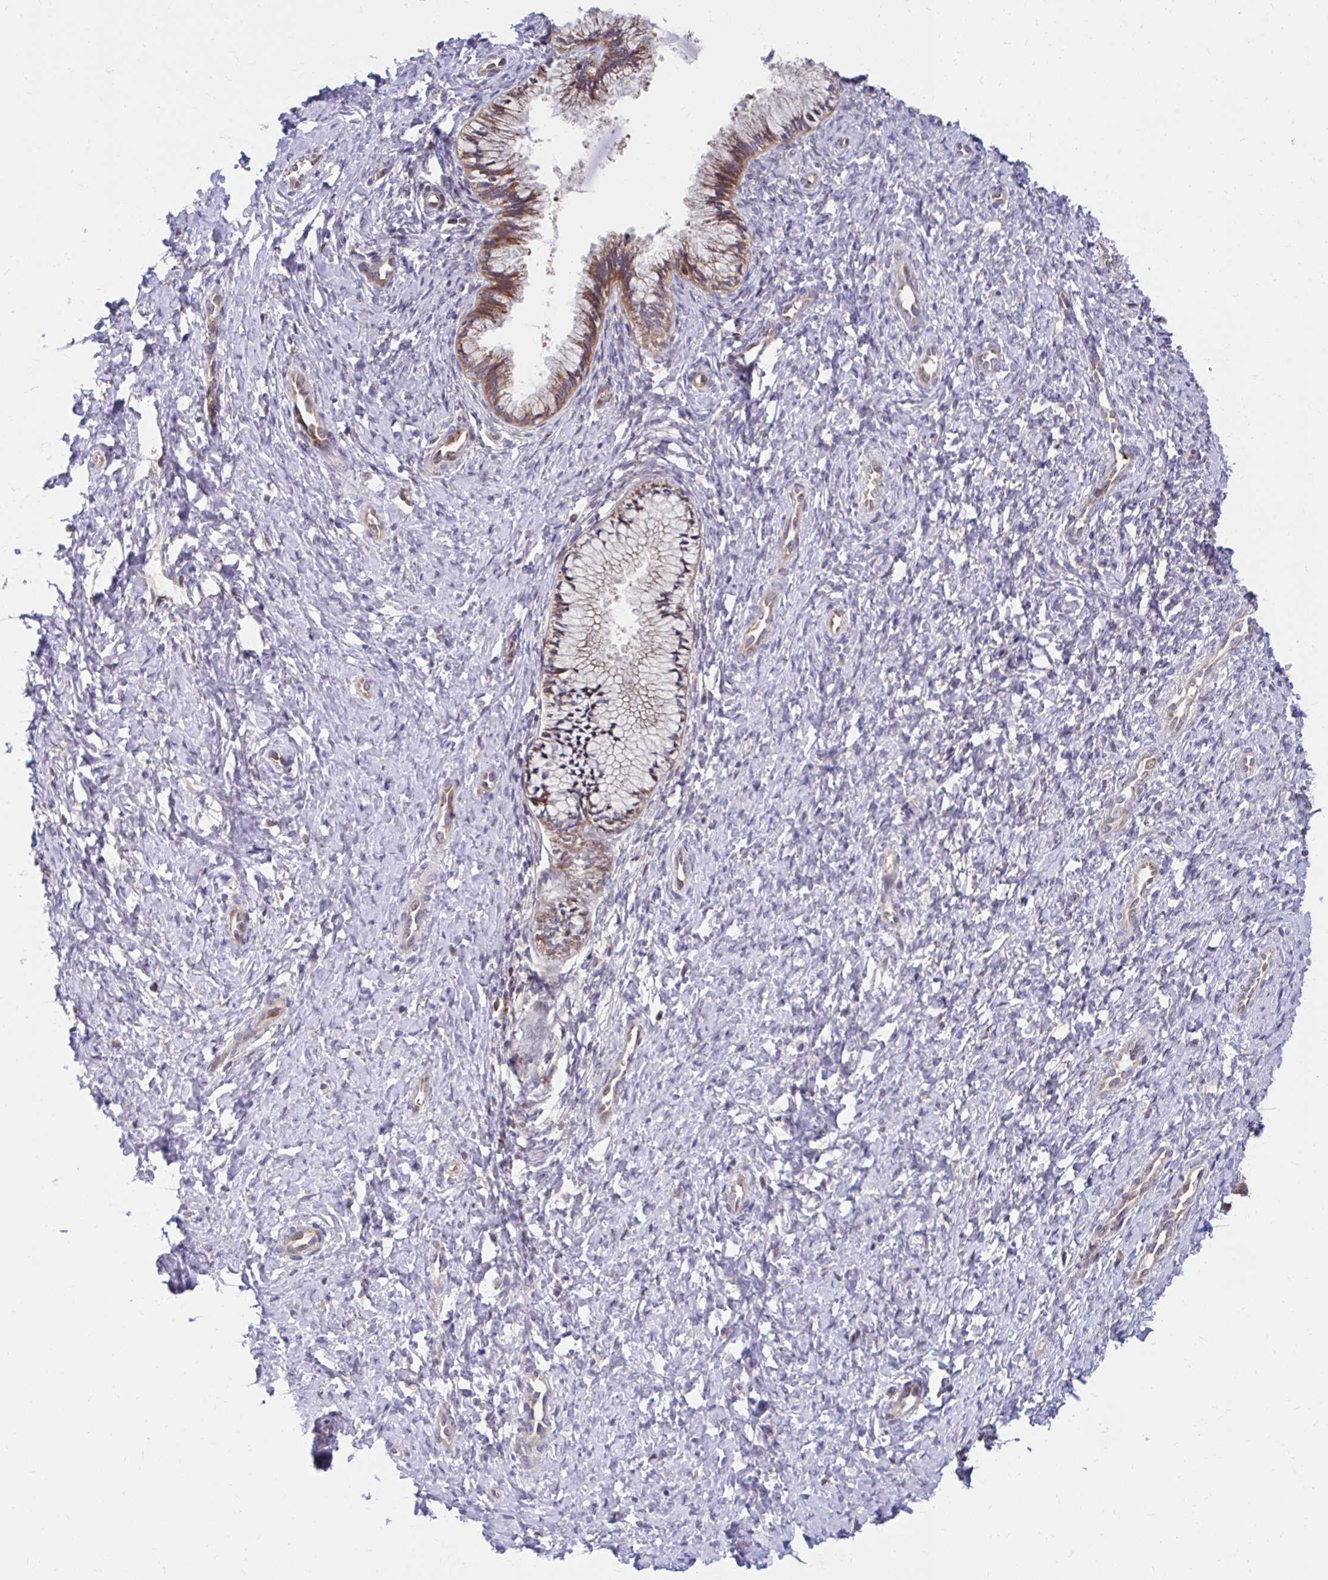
{"staining": {"intensity": "moderate", "quantity": "<25%", "location": "cytoplasmic/membranous"}, "tissue": "cervix", "cell_type": "Glandular cells", "image_type": "normal", "snomed": [{"axis": "morphology", "description": "Normal tissue, NOS"}, {"axis": "topography", "description": "Cervix"}], "caption": "About <25% of glandular cells in benign human cervix show moderate cytoplasmic/membranous protein expression as visualized by brown immunohistochemical staining.", "gene": "ZNF778", "patient": {"sex": "female", "age": 37}}